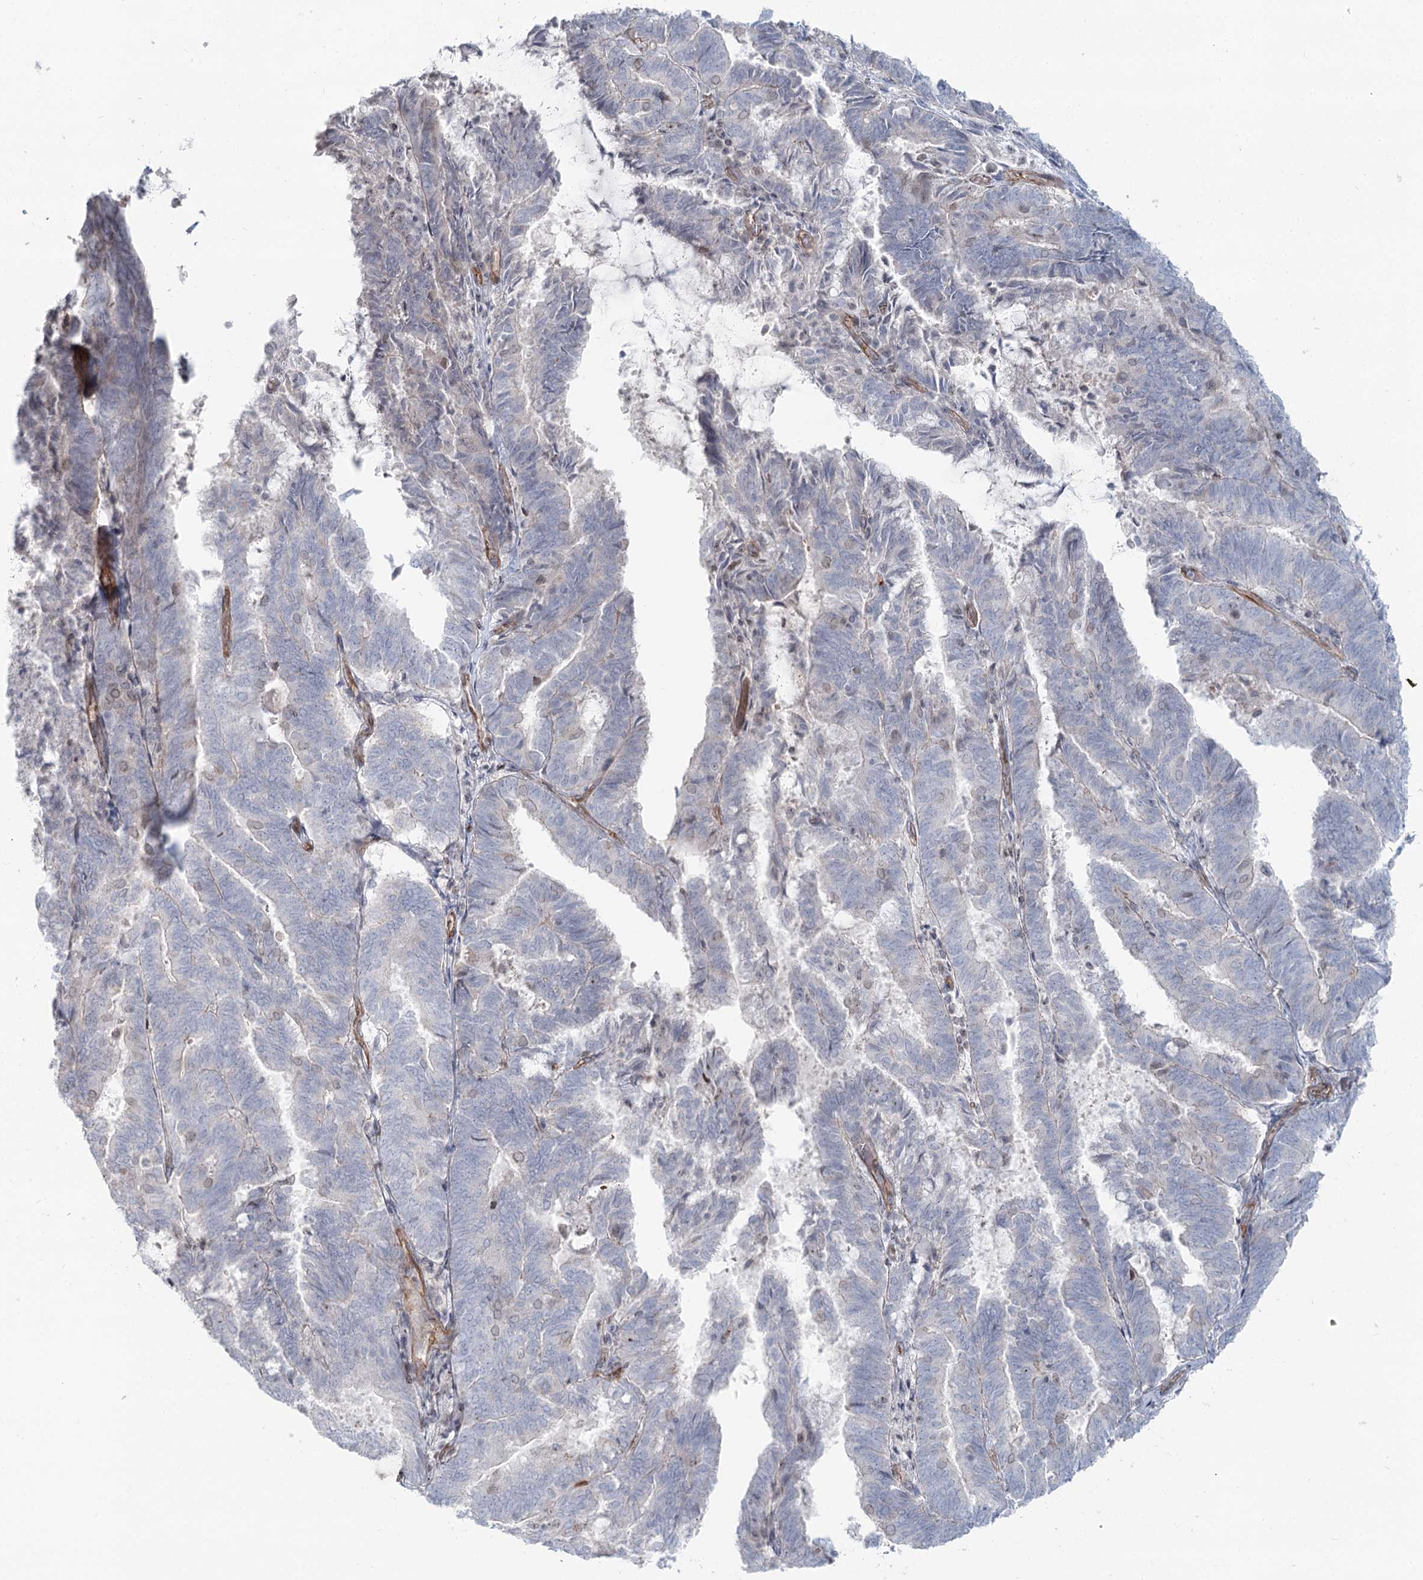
{"staining": {"intensity": "negative", "quantity": "none", "location": "none"}, "tissue": "endometrial cancer", "cell_type": "Tumor cells", "image_type": "cancer", "snomed": [{"axis": "morphology", "description": "Adenocarcinoma, NOS"}, {"axis": "topography", "description": "Endometrium"}], "caption": "Immunohistochemistry (IHC) photomicrograph of human endometrial cancer stained for a protein (brown), which demonstrates no expression in tumor cells.", "gene": "ZFYVE28", "patient": {"sex": "female", "age": 80}}